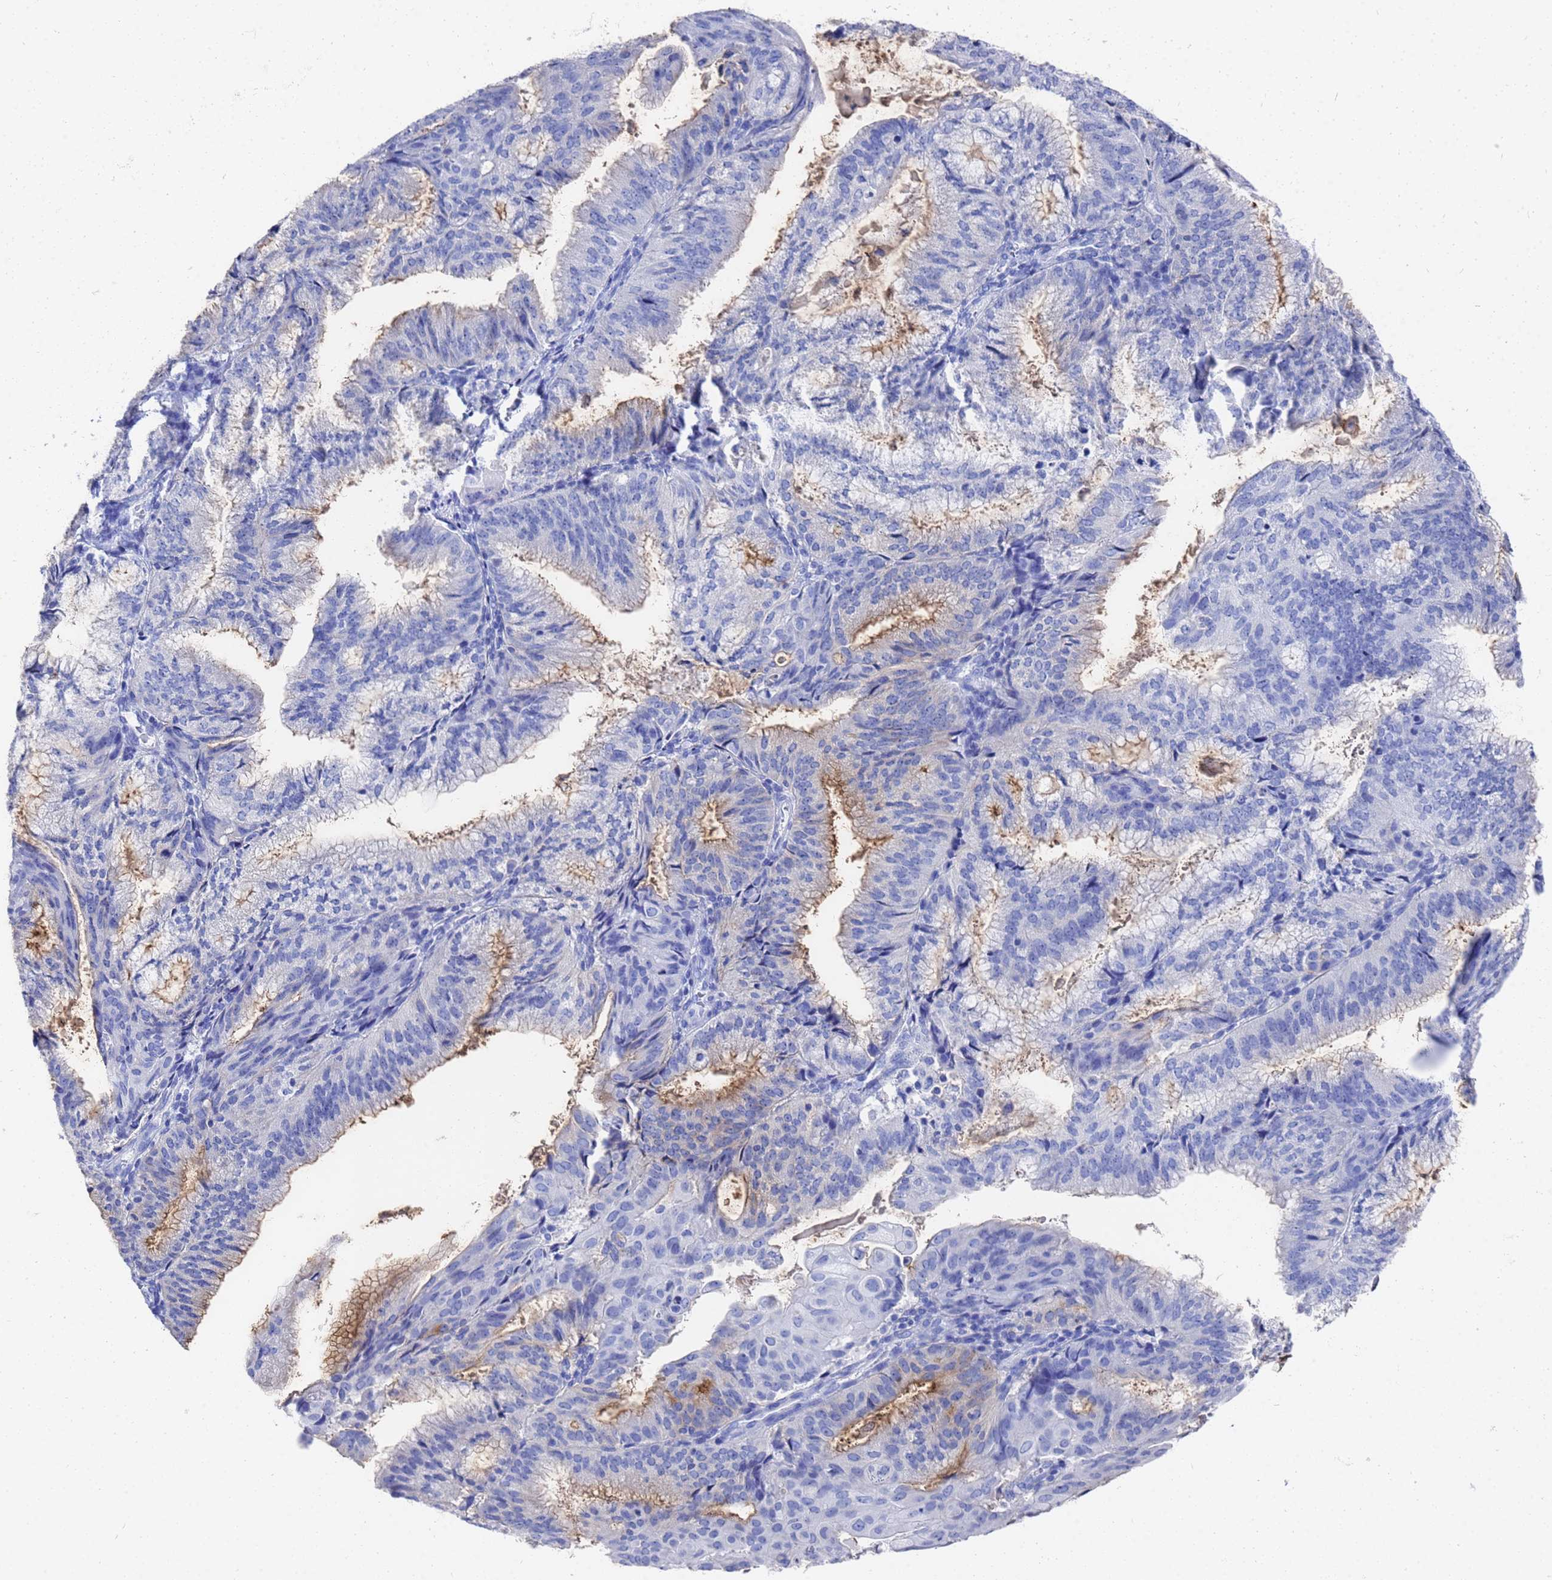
{"staining": {"intensity": "moderate", "quantity": "<25%", "location": "cytoplasmic/membranous"}, "tissue": "endometrial cancer", "cell_type": "Tumor cells", "image_type": "cancer", "snomed": [{"axis": "morphology", "description": "Adenocarcinoma, NOS"}, {"axis": "topography", "description": "Endometrium"}], "caption": "A micrograph of human endometrial cancer stained for a protein demonstrates moderate cytoplasmic/membranous brown staining in tumor cells.", "gene": "GGT1", "patient": {"sex": "female", "age": 49}}